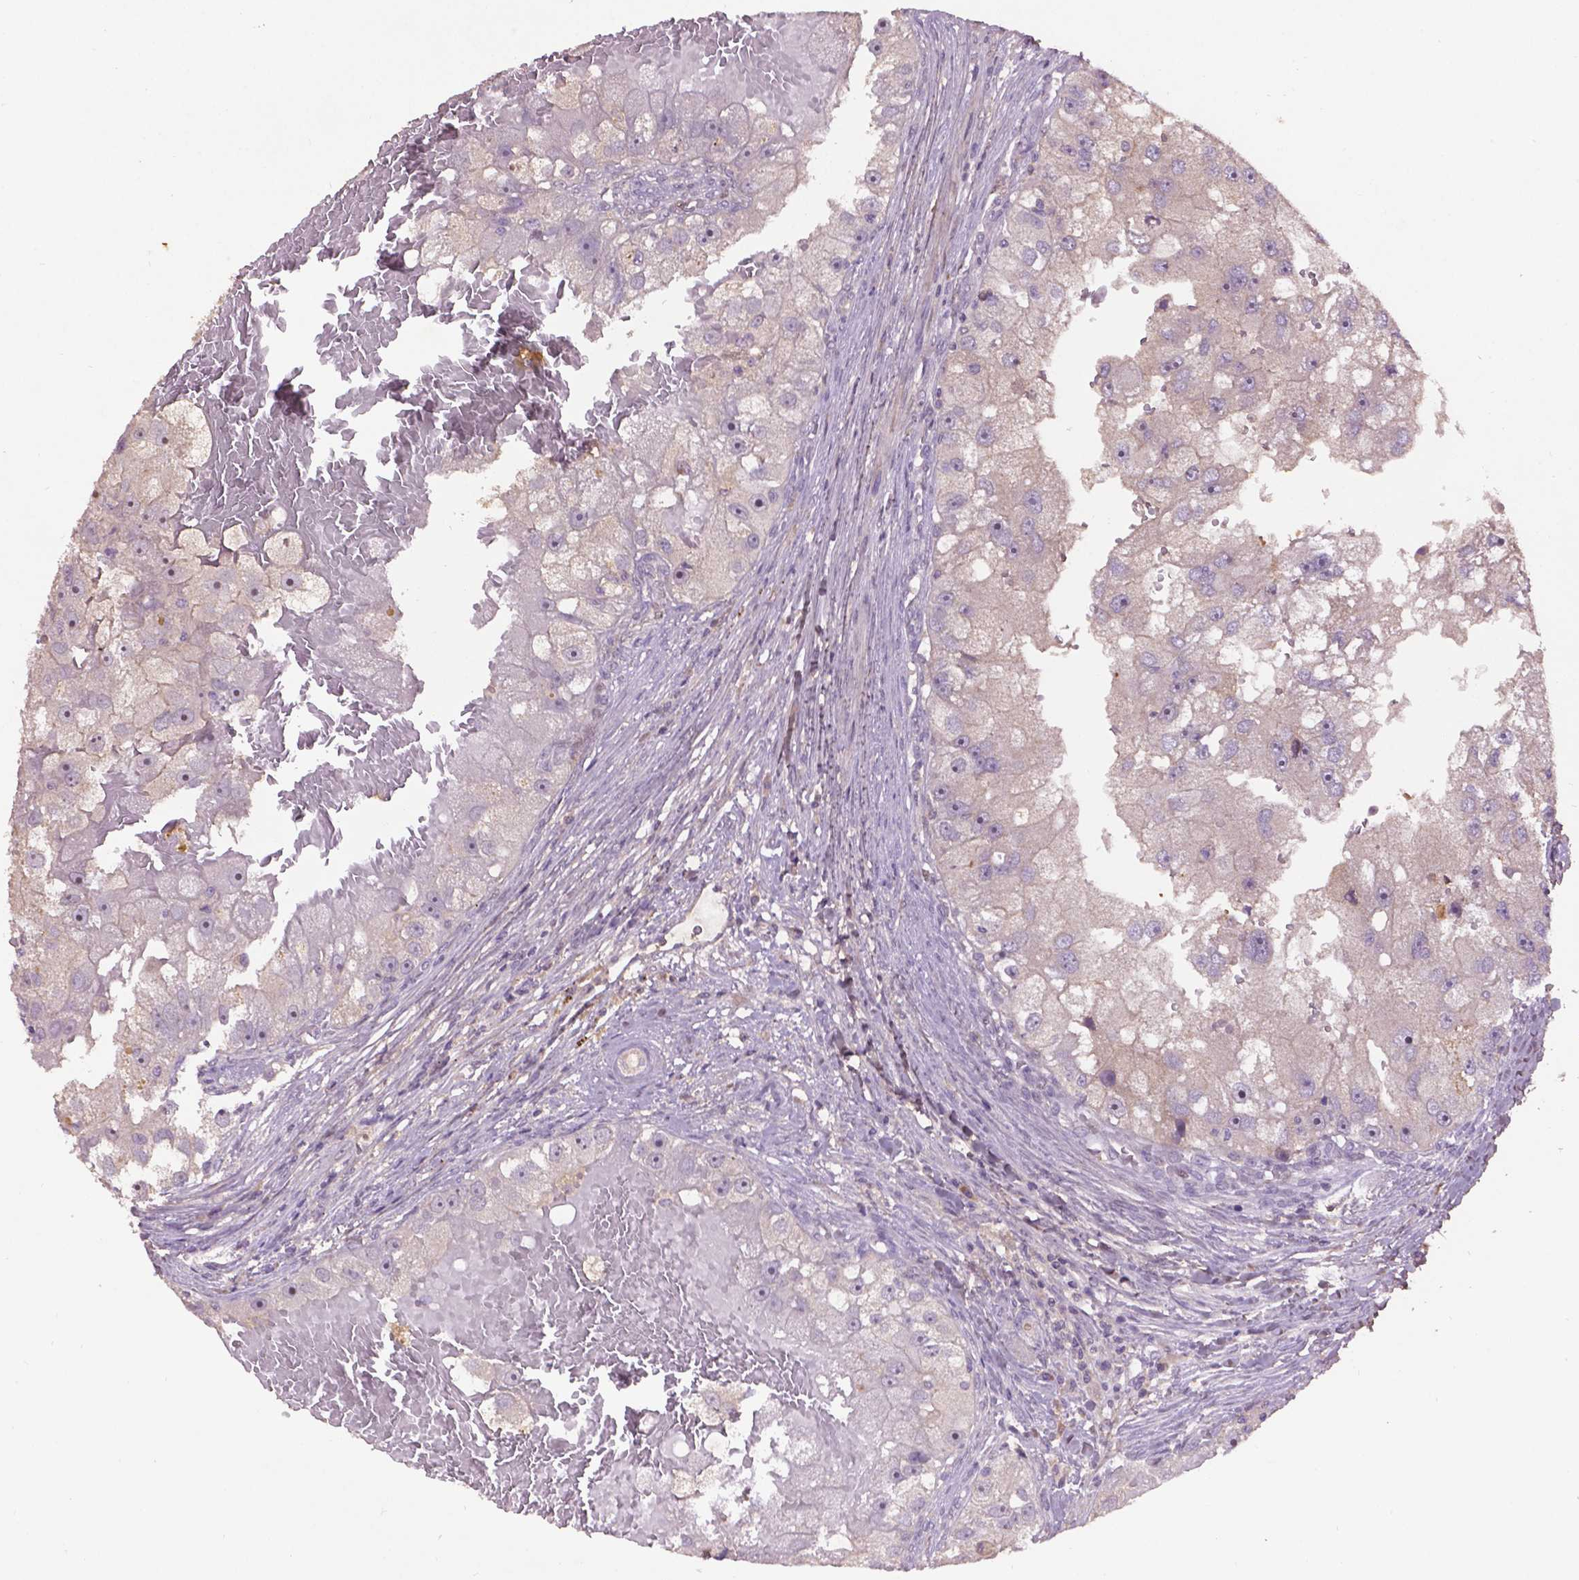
{"staining": {"intensity": "negative", "quantity": "none", "location": "none"}, "tissue": "renal cancer", "cell_type": "Tumor cells", "image_type": "cancer", "snomed": [{"axis": "morphology", "description": "Adenocarcinoma, NOS"}, {"axis": "topography", "description": "Kidney"}], "caption": "An immunohistochemistry histopathology image of renal adenocarcinoma is shown. There is no staining in tumor cells of renal adenocarcinoma. Nuclei are stained in blue.", "gene": "SOX17", "patient": {"sex": "male", "age": 63}}